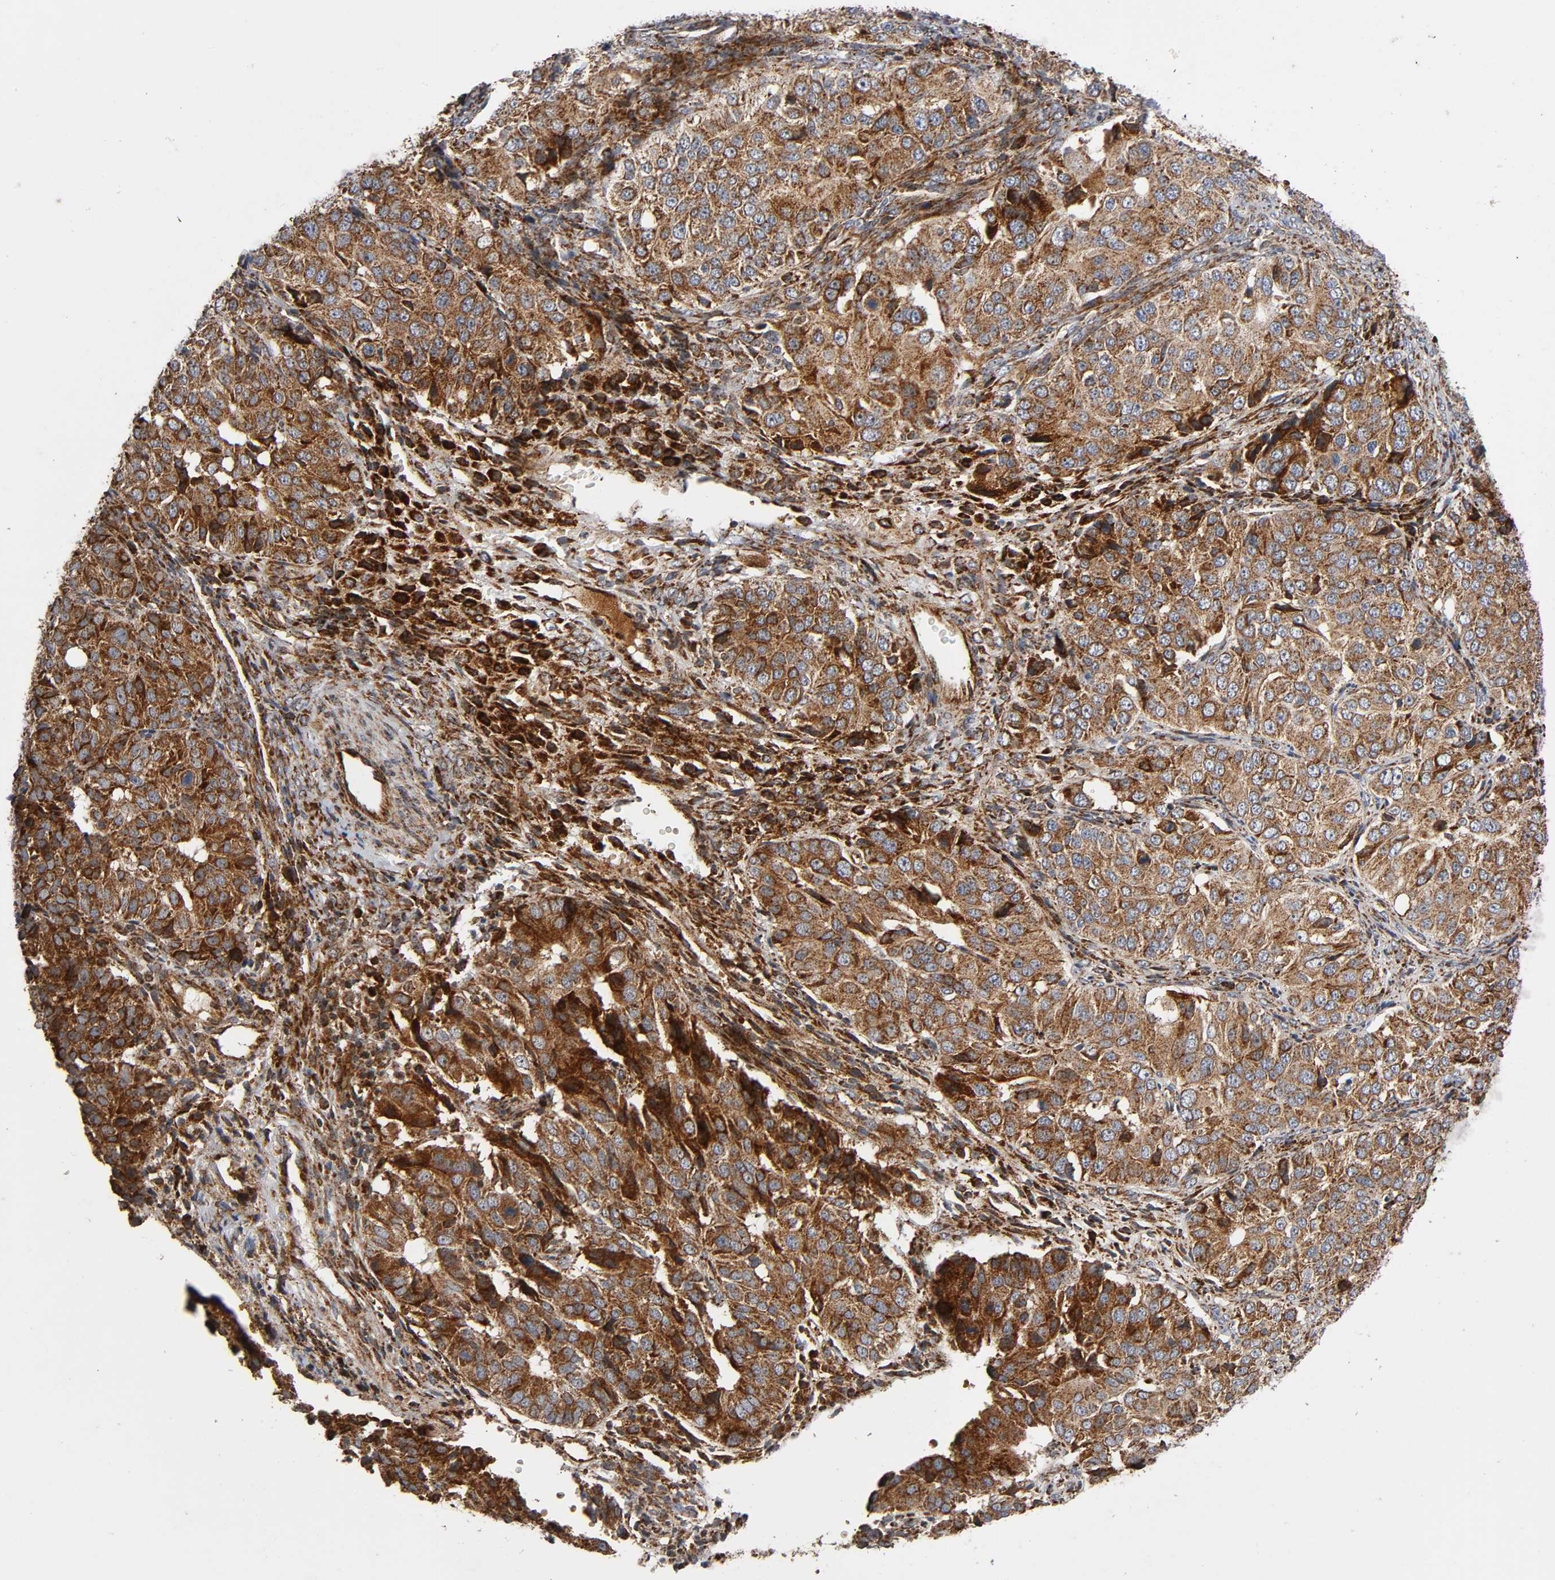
{"staining": {"intensity": "moderate", "quantity": ">75%", "location": "cytoplasmic/membranous"}, "tissue": "ovarian cancer", "cell_type": "Tumor cells", "image_type": "cancer", "snomed": [{"axis": "morphology", "description": "Carcinoma, endometroid"}, {"axis": "topography", "description": "Ovary"}], "caption": "Protein expression analysis of ovarian cancer (endometroid carcinoma) displays moderate cytoplasmic/membranous expression in approximately >75% of tumor cells.", "gene": "MAP3K1", "patient": {"sex": "female", "age": 51}}